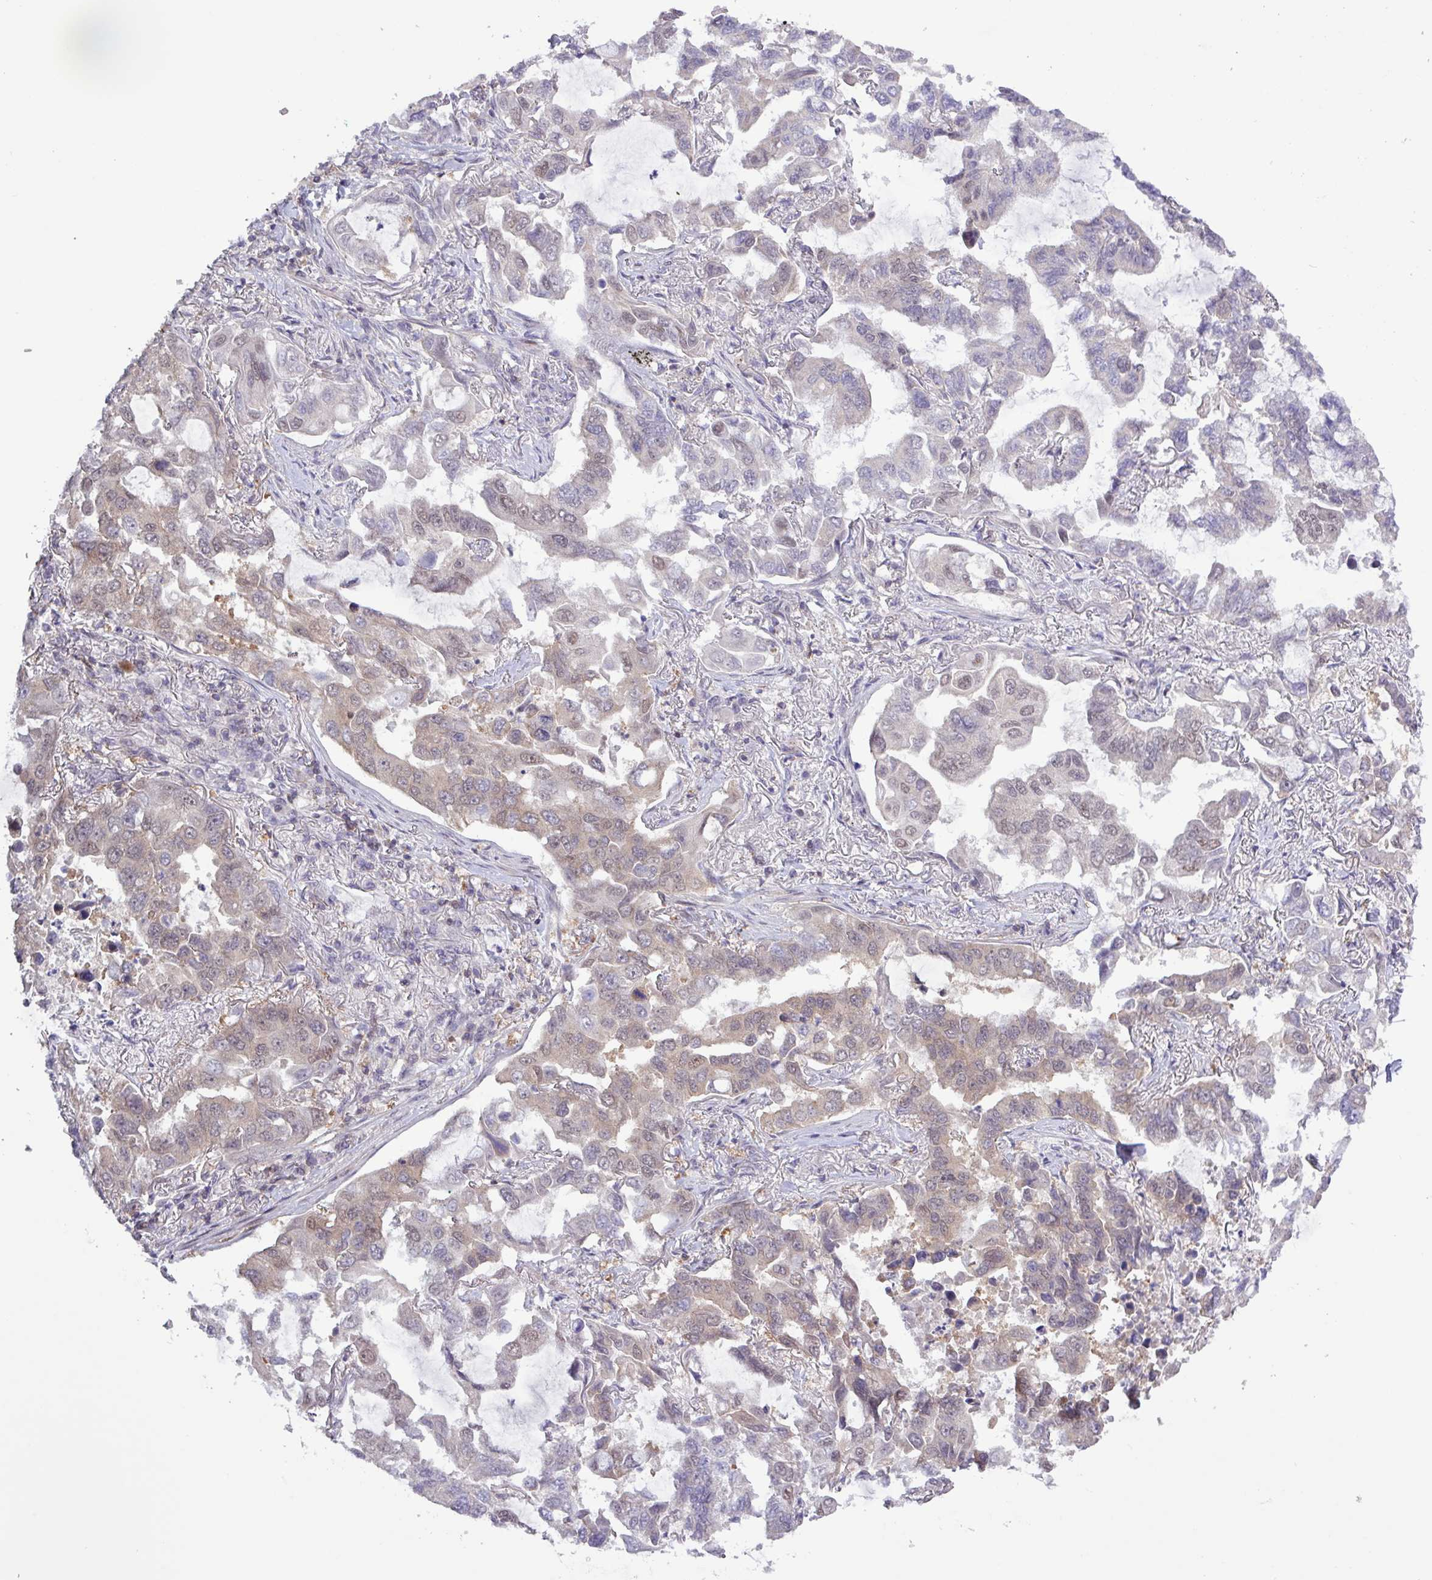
{"staining": {"intensity": "weak", "quantity": "25%-75%", "location": "nuclear"}, "tissue": "lung cancer", "cell_type": "Tumor cells", "image_type": "cancer", "snomed": [{"axis": "morphology", "description": "Adenocarcinoma, NOS"}, {"axis": "topography", "description": "Lung"}], "caption": "IHC photomicrograph of neoplastic tissue: lung cancer (adenocarcinoma) stained using immunohistochemistry displays low levels of weak protein expression localized specifically in the nuclear of tumor cells, appearing as a nuclear brown color.", "gene": "RTL3", "patient": {"sex": "male", "age": 64}}